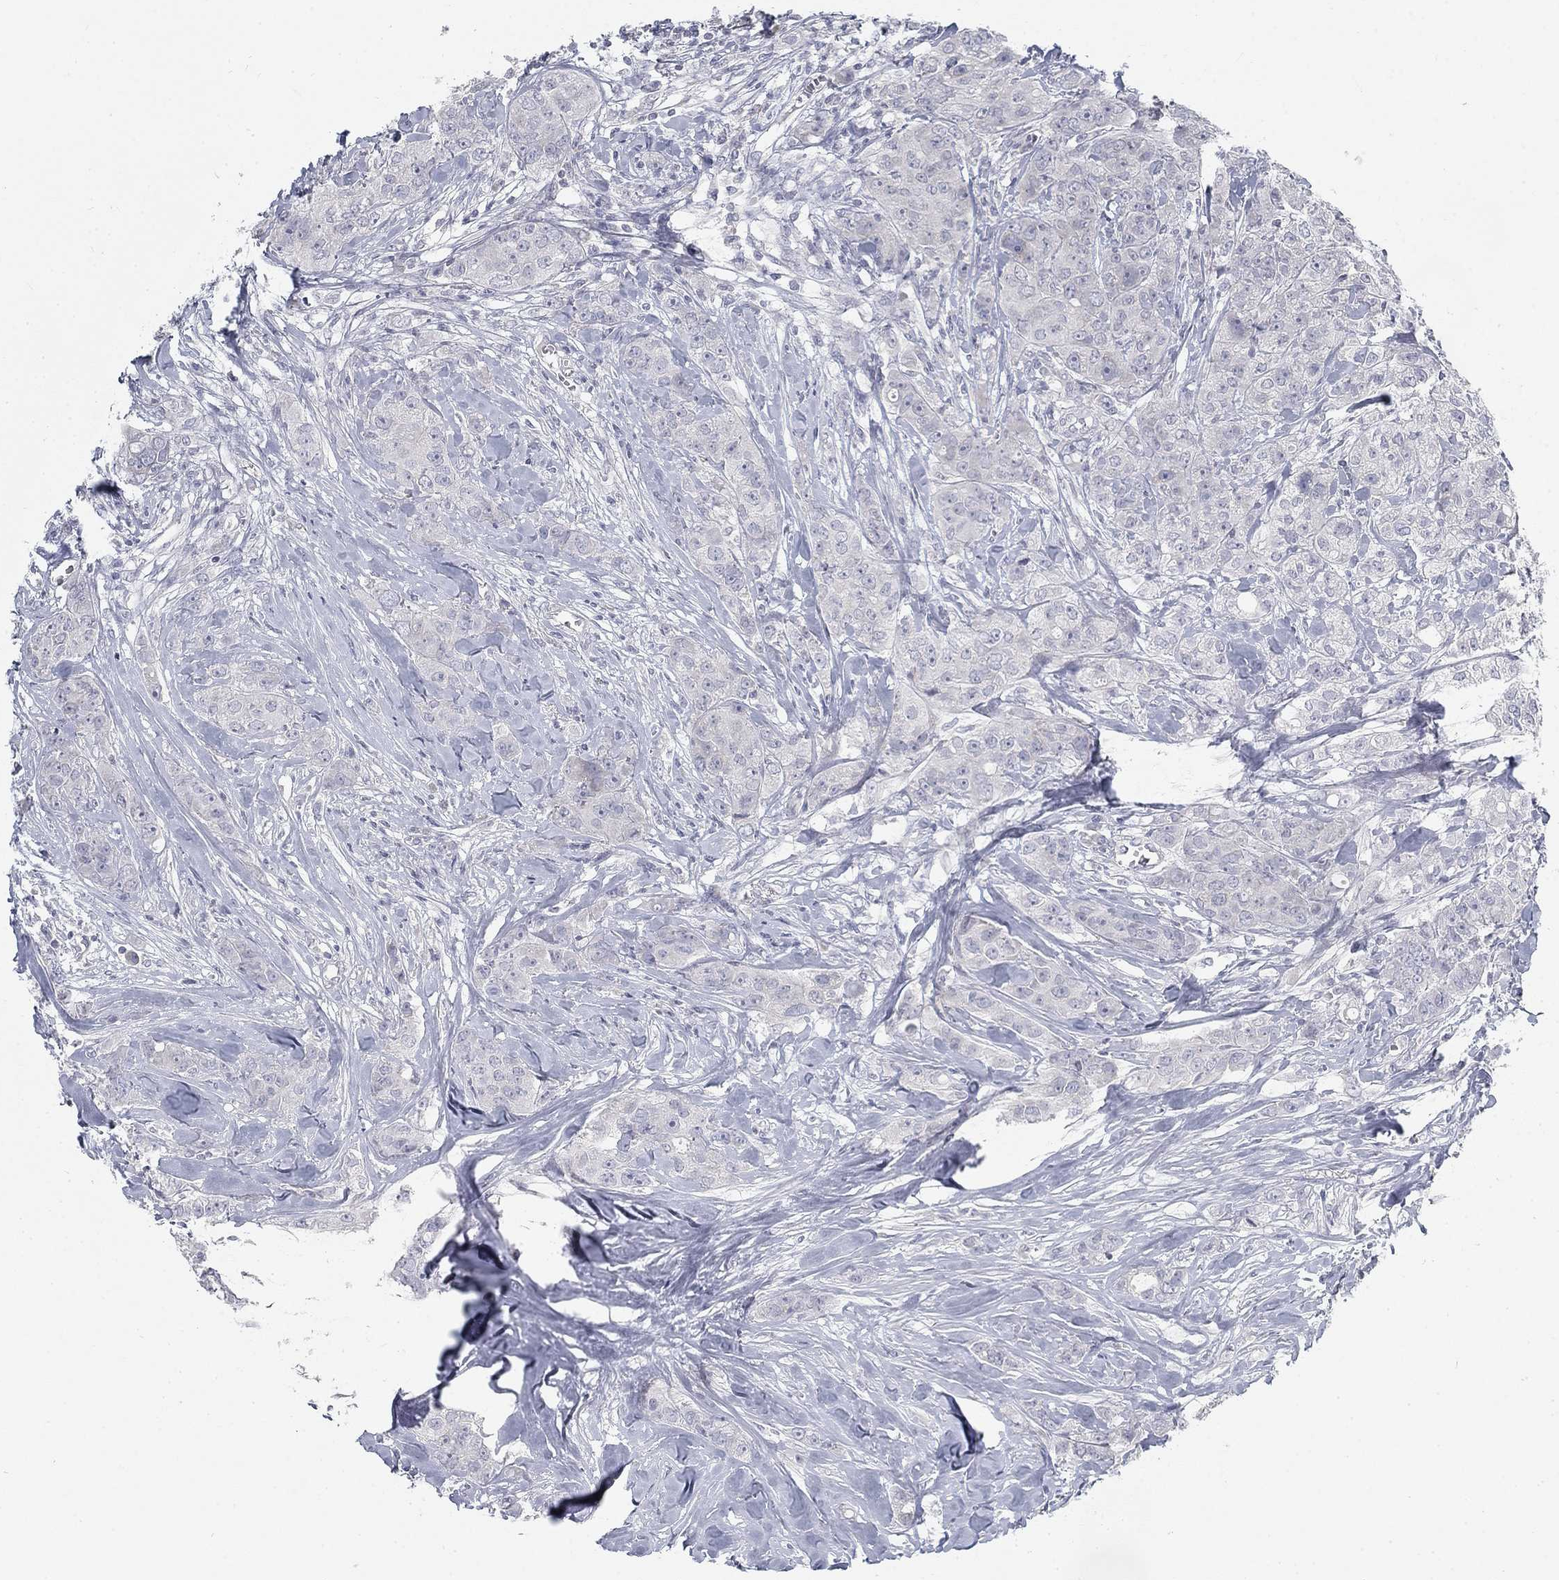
{"staining": {"intensity": "negative", "quantity": "none", "location": "none"}, "tissue": "breast cancer", "cell_type": "Tumor cells", "image_type": "cancer", "snomed": [{"axis": "morphology", "description": "Duct carcinoma"}, {"axis": "topography", "description": "Breast"}], "caption": "Breast intraductal carcinoma stained for a protein using immunohistochemistry (IHC) demonstrates no staining tumor cells.", "gene": "ATP1A3", "patient": {"sex": "female", "age": 43}}